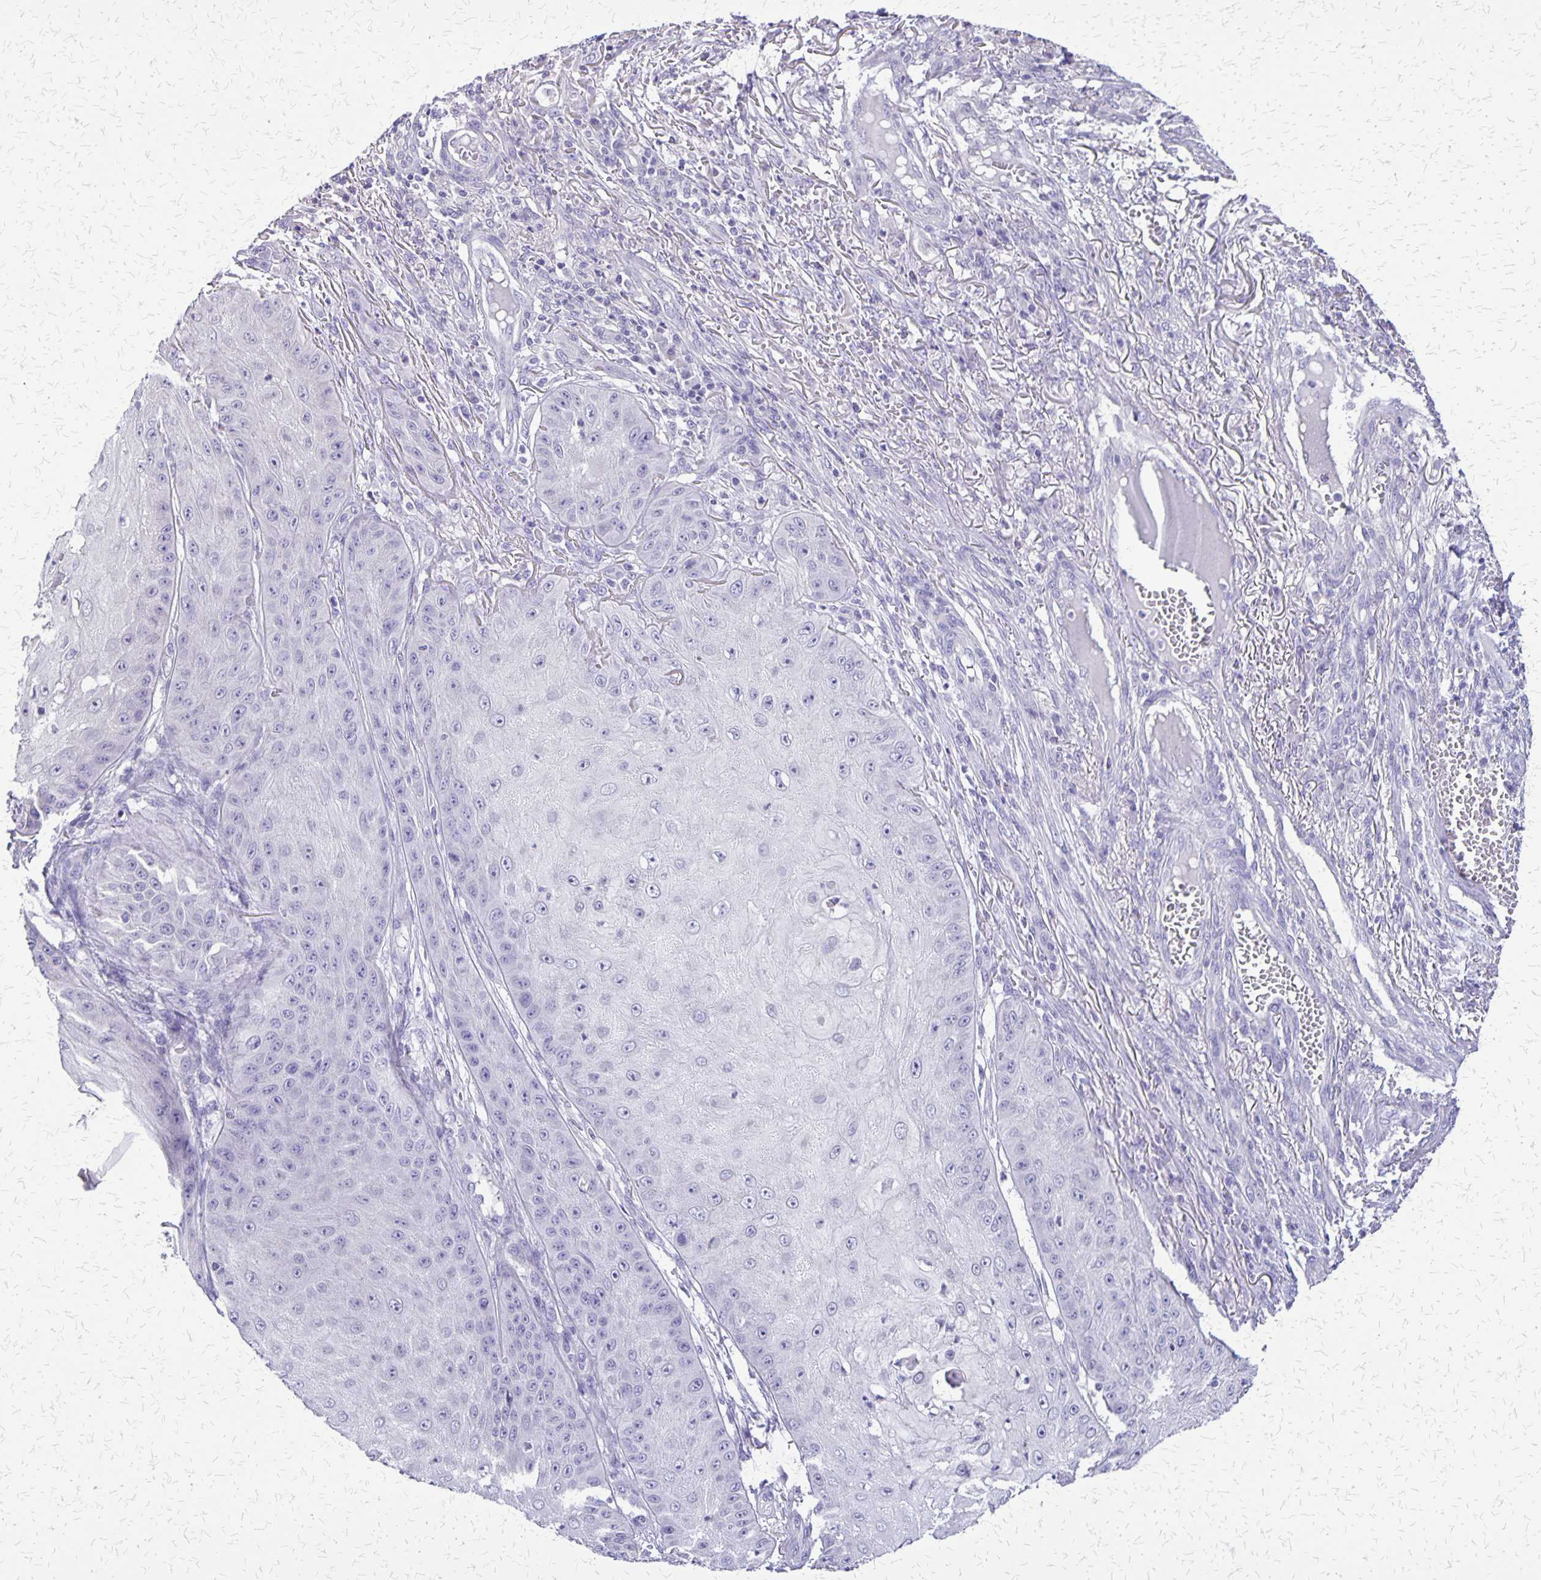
{"staining": {"intensity": "negative", "quantity": "none", "location": "none"}, "tissue": "skin cancer", "cell_type": "Tumor cells", "image_type": "cancer", "snomed": [{"axis": "morphology", "description": "Squamous cell carcinoma, NOS"}, {"axis": "topography", "description": "Skin"}], "caption": "This is a photomicrograph of IHC staining of skin cancer (squamous cell carcinoma), which shows no positivity in tumor cells. (Brightfield microscopy of DAB IHC at high magnification).", "gene": "SI", "patient": {"sex": "male", "age": 70}}